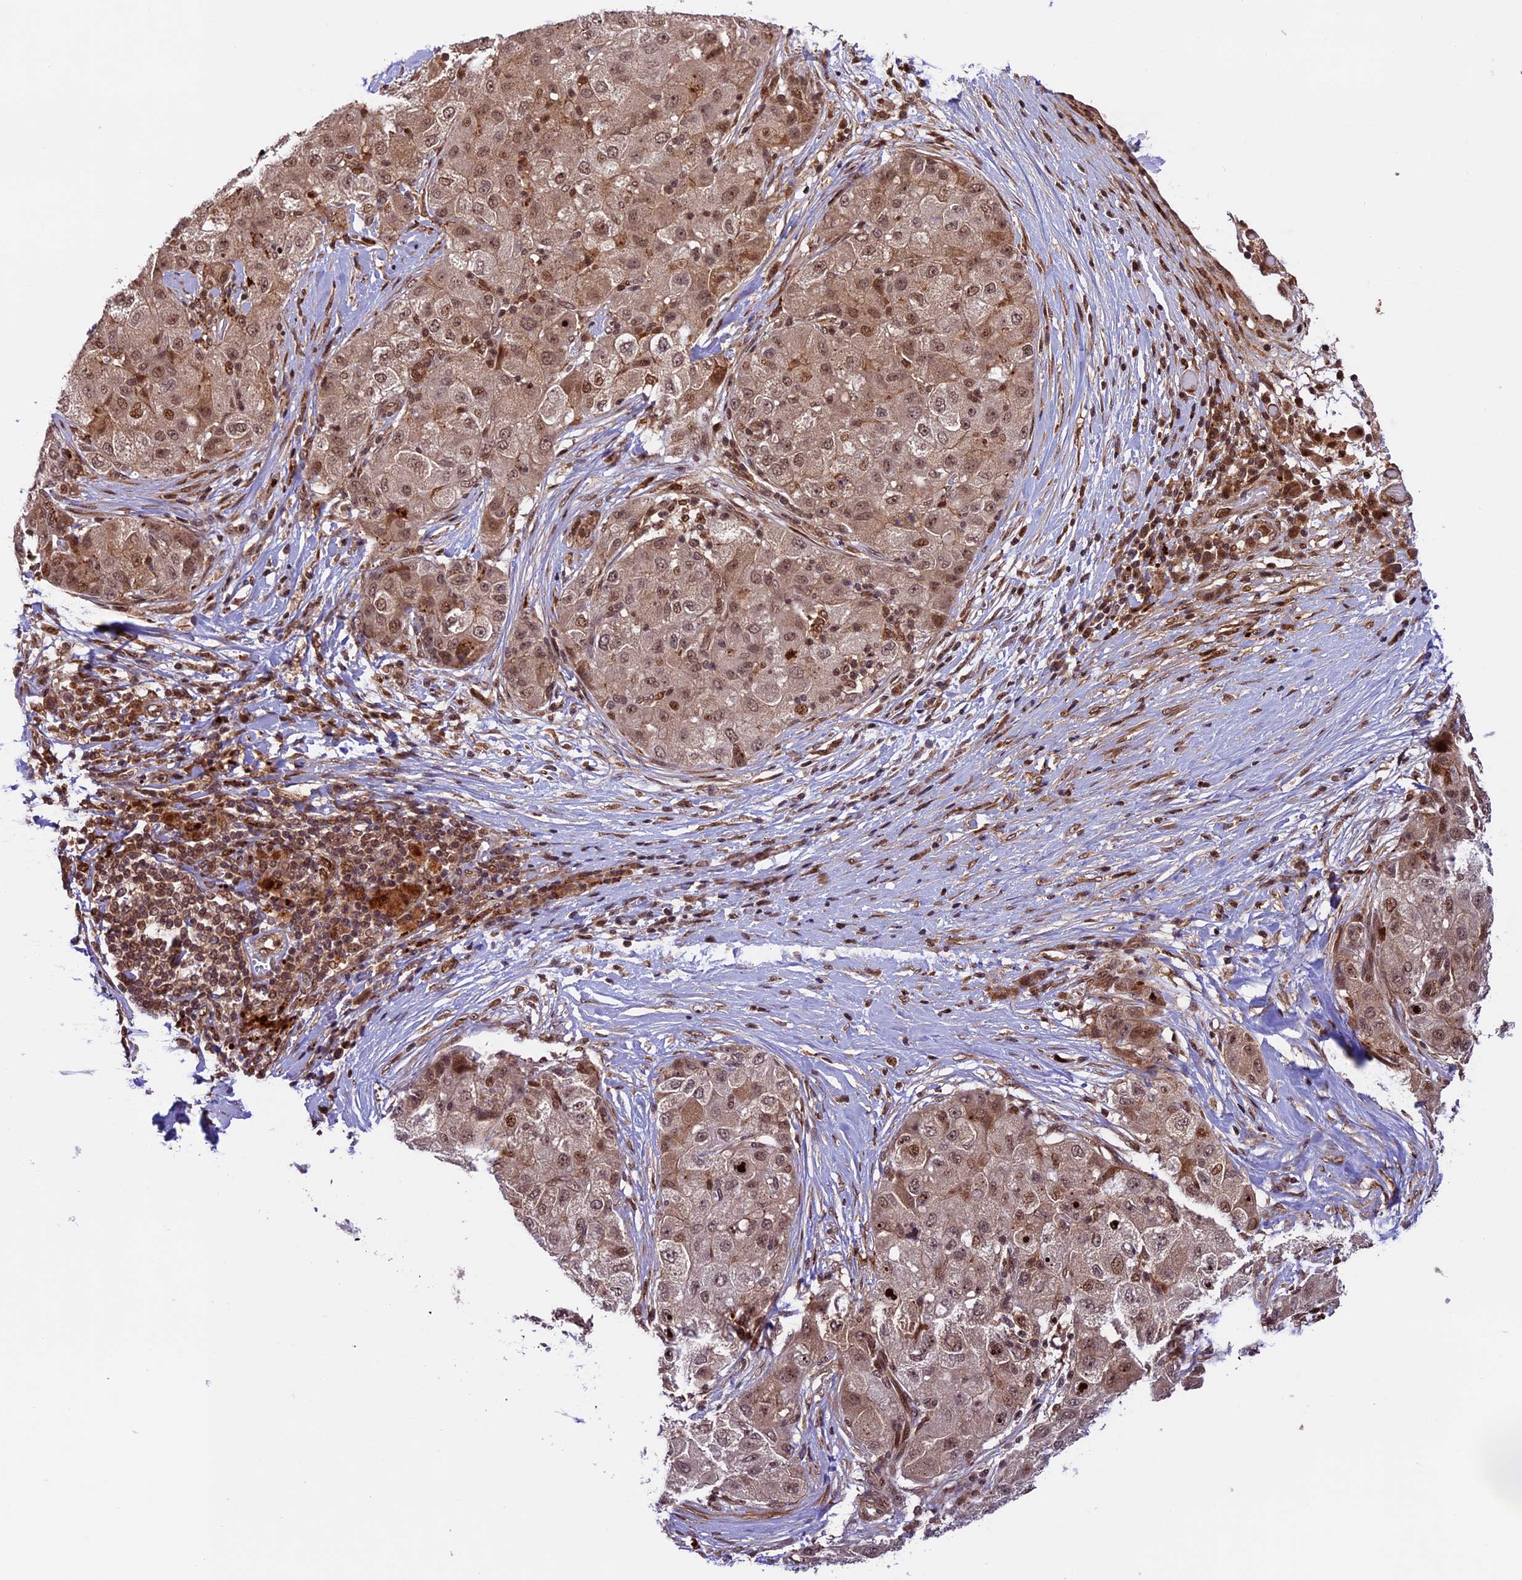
{"staining": {"intensity": "moderate", "quantity": ">75%", "location": "cytoplasmic/membranous,nuclear"}, "tissue": "liver cancer", "cell_type": "Tumor cells", "image_type": "cancer", "snomed": [{"axis": "morphology", "description": "Carcinoma, Hepatocellular, NOS"}, {"axis": "topography", "description": "Liver"}], "caption": "IHC histopathology image of human liver cancer (hepatocellular carcinoma) stained for a protein (brown), which exhibits medium levels of moderate cytoplasmic/membranous and nuclear staining in about >75% of tumor cells.", "gene": "DHX38", "patient": {"sex": "male", "age": 80}}